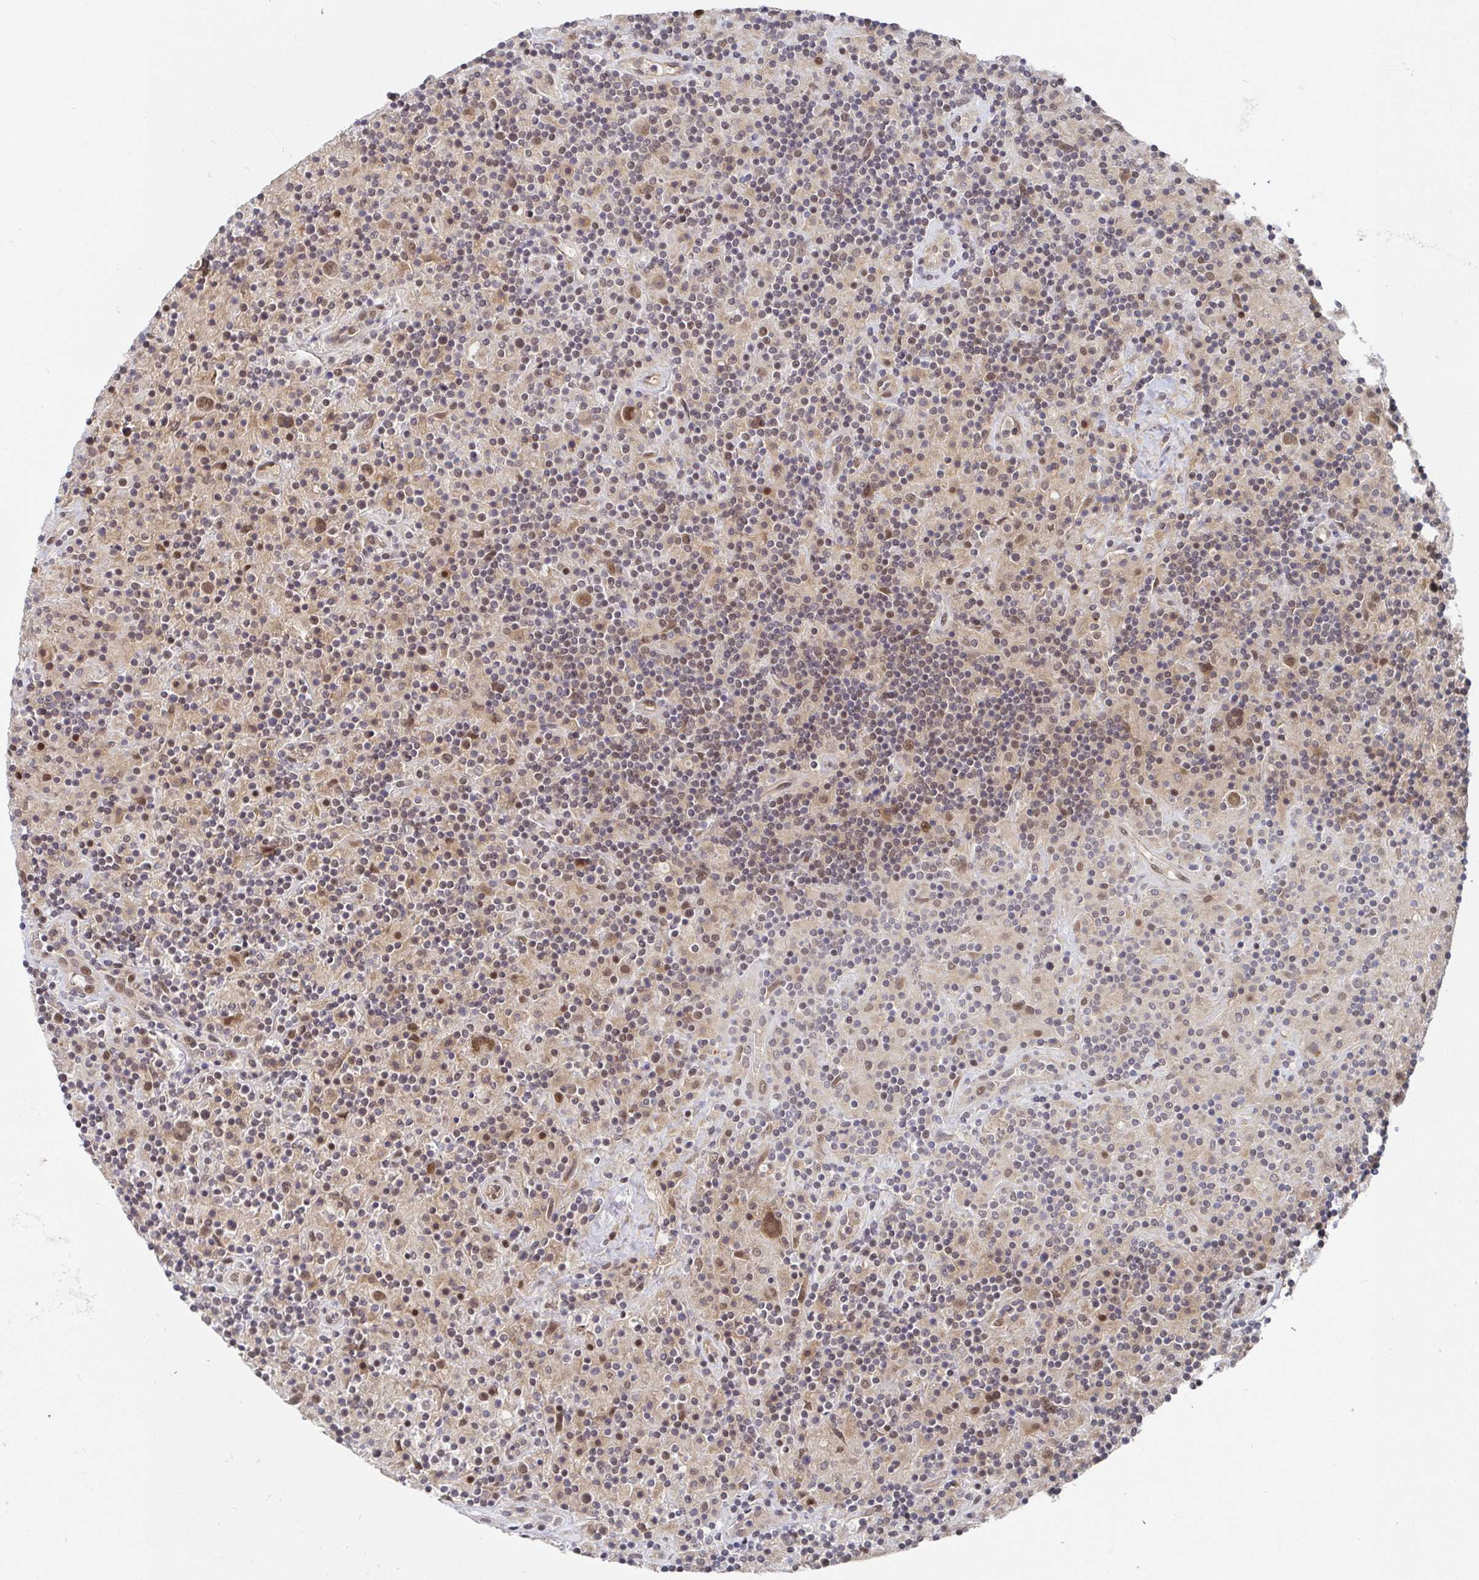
{"staining": {"intensity": "moderate", "quantity": ">75%", "location": "cytoplasmic/membranous,nuclear"}, "tissue": "lymphoma", "cell_type": "Tumor cells", "image_type": "cancer", "snomed": [{"axis": "morphology", "description": "Hodgkin's disease, NOS"}, {"axis": "topography", "description": "Lymph node"}], "caption": "Approximately >75% of tumor cells in human Hodgkin's disease show moderate cytoplasmic/membranous and nuclear protein positivity as visualized by brown immunohistochemical staining.", "gene": "ALG1", "patient": {"sex": "male", "age": 70}}